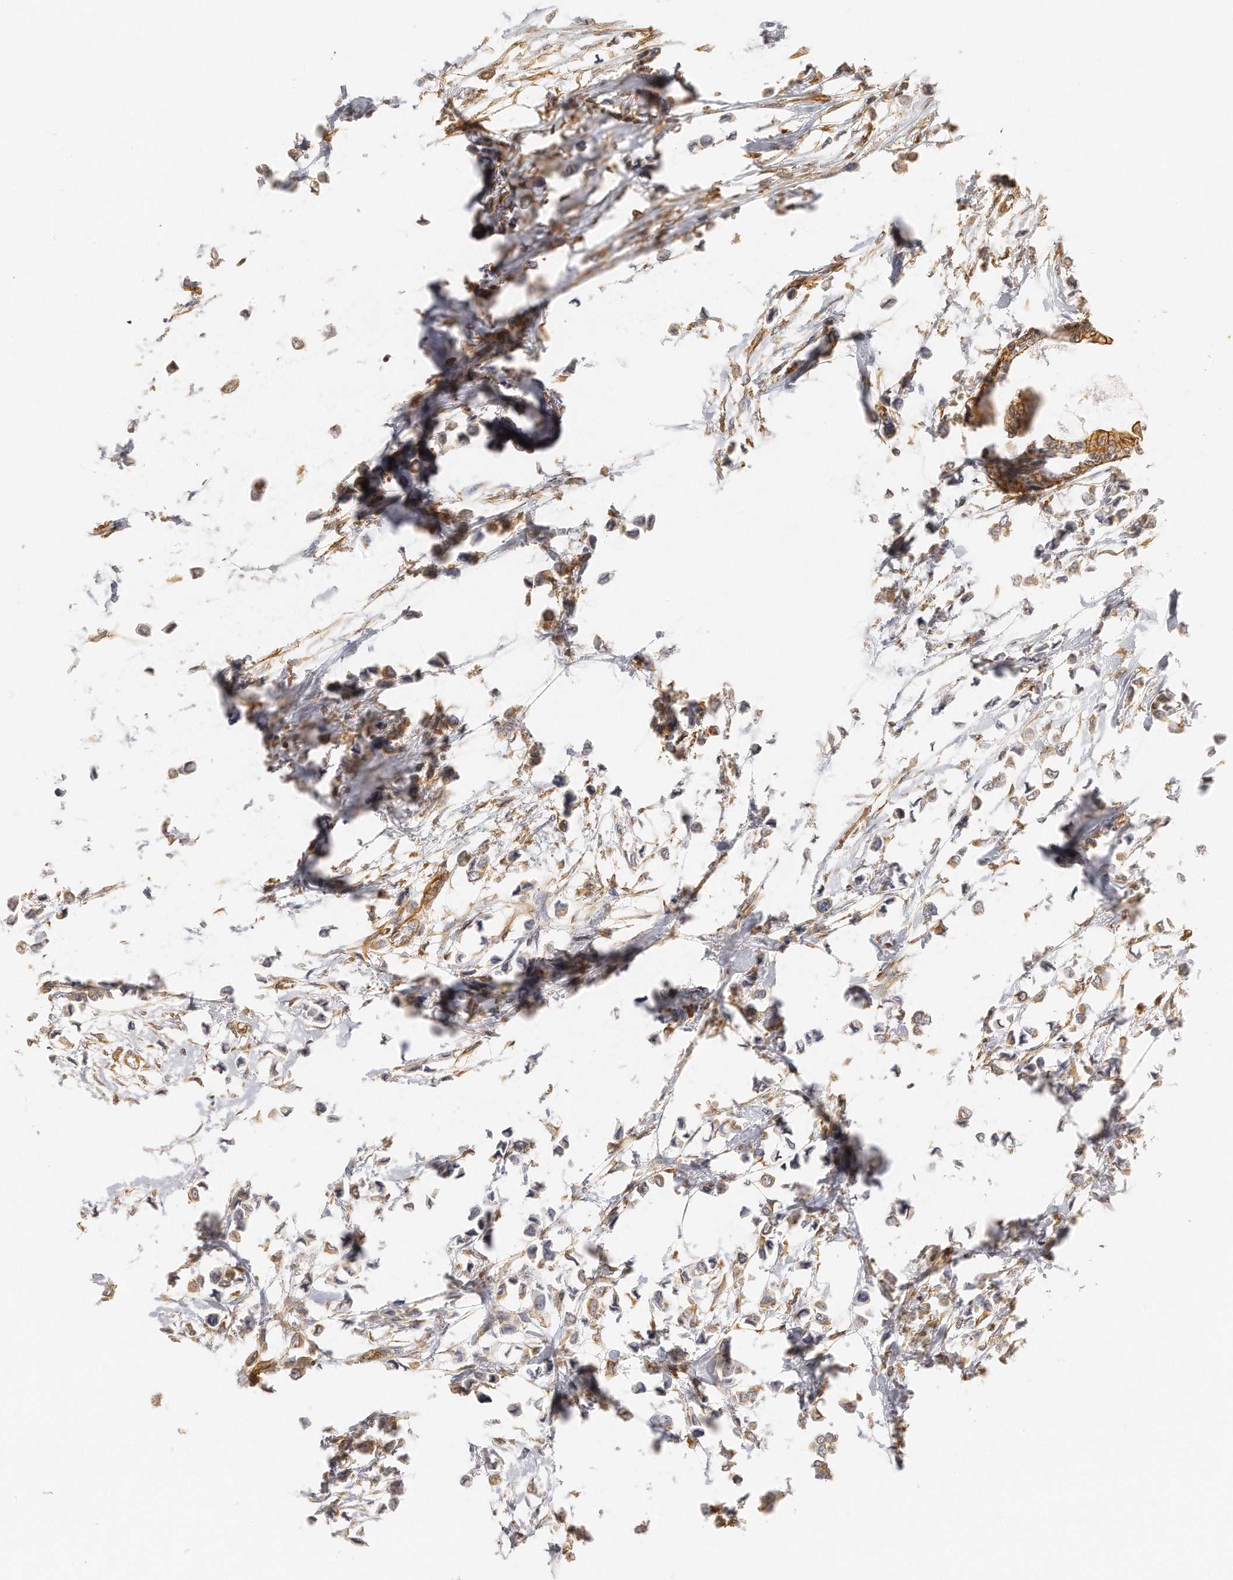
{"staining": {"intensity": "moderate", "quantity": "25%-75%", "location": "cytoplasmic/membranous"}, "tissue": "breast cancer", "cell_type": "Tumor cells", "image_type": "cancer", "snomed": [{"axis": "morphology", "description": "Lobular carcinoma"}, {"axis": "topography", "description": "Breast"}], "caption": "The photomicrograph reveals staining of breast lobular carcinoma, revealing moderate cytoplasmic/membranous protein positivity (brown color) within tumor cells.", "gene": "CHST7", "patient": {"sex": "female", "age": 51}}